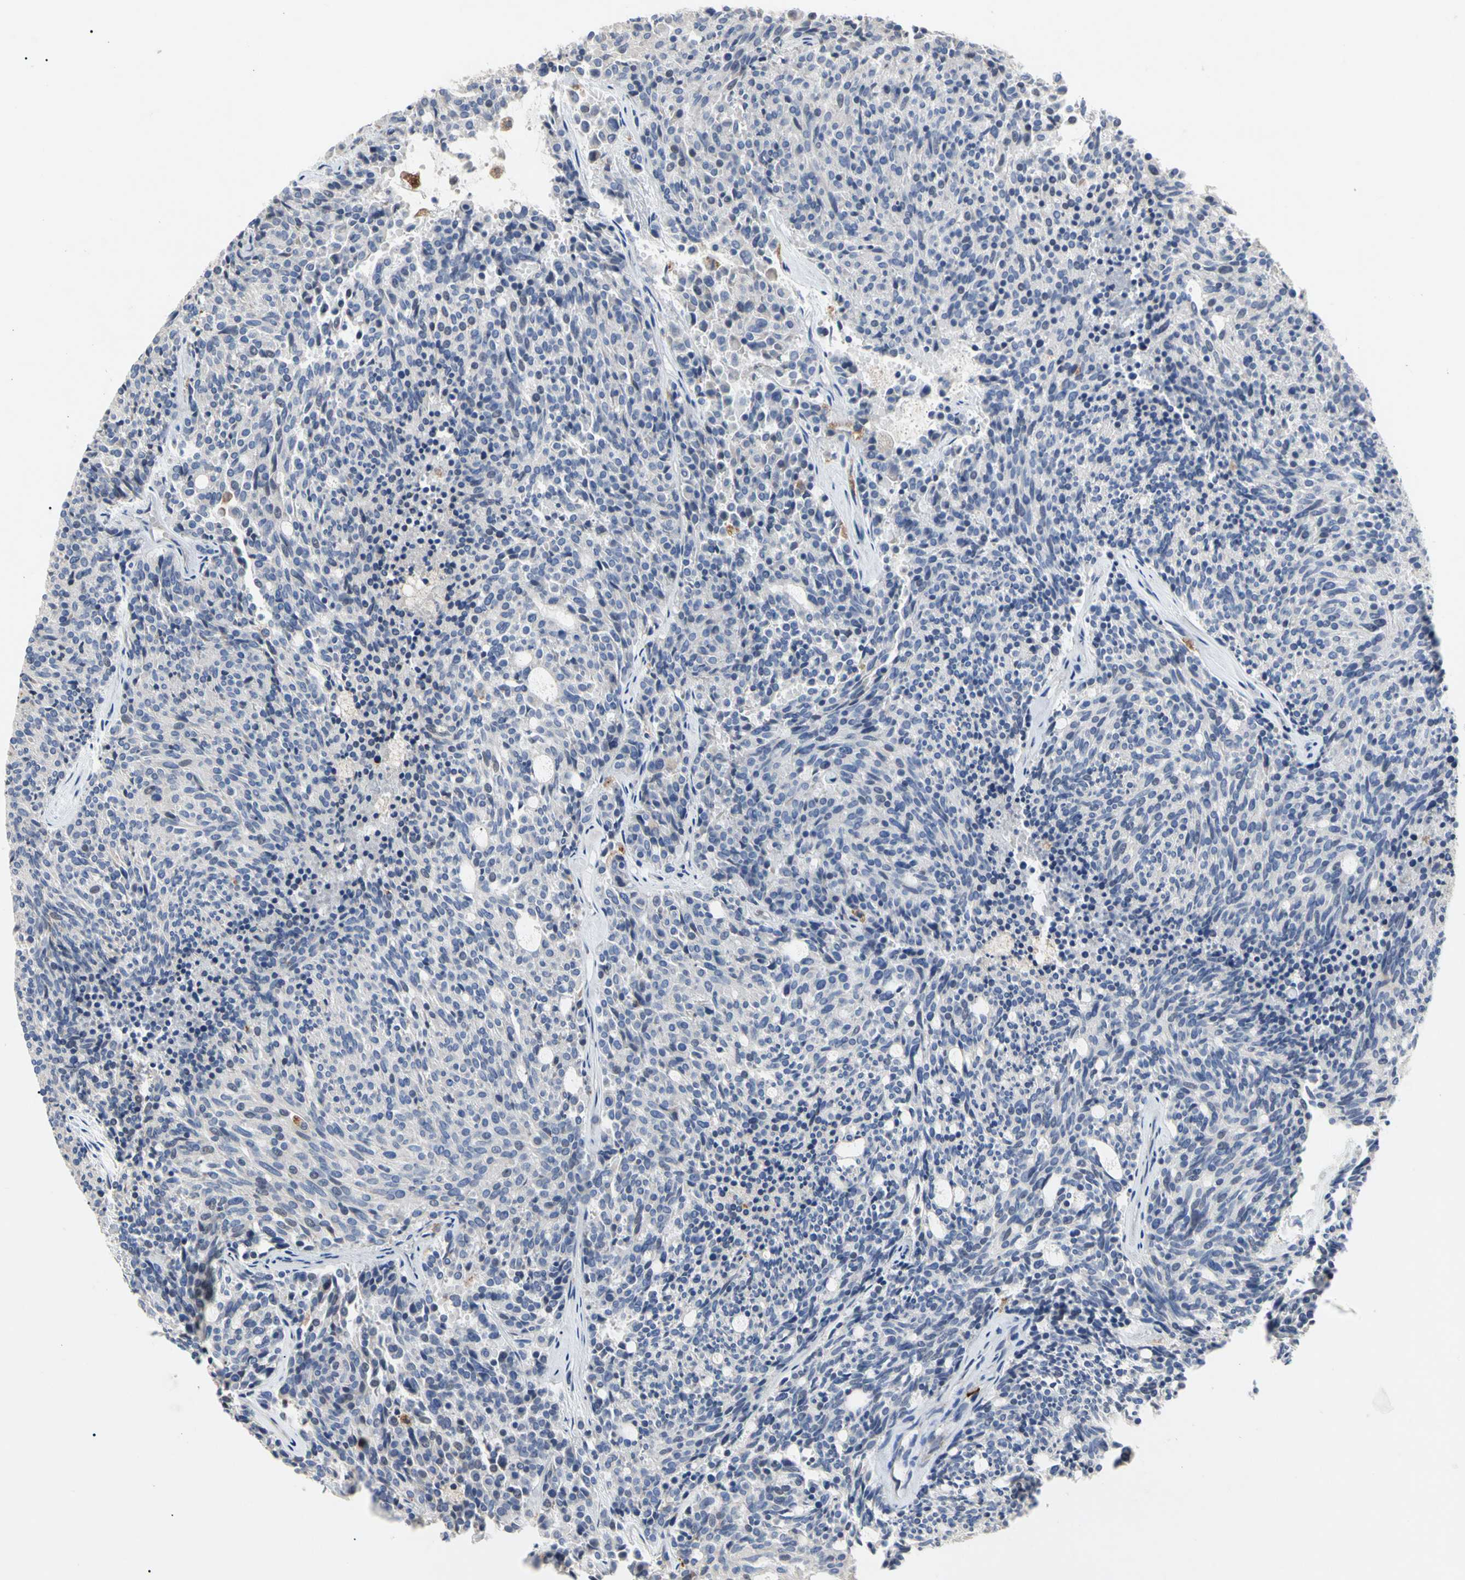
{"staining": {"intensity": "negative", "quantity": "none", "location": "none"}, "tissue": "carcinoid", "cell_type": "Tumor cells", "image_type": "cancer", "snomed": [{"axis": "morphology", "description": "Carcinoid, malignant, NOS"}, {"axis": "topography", "description": "Pancreas"}], "caption": "Immunohistochemistry (IHC) photomicrograph of carcinoid (malignant) stained for a protein (brown), which reveals no staining in tumor cells.", "gene": "ADA2", "patient": {"sex": "female", "age": 54}}